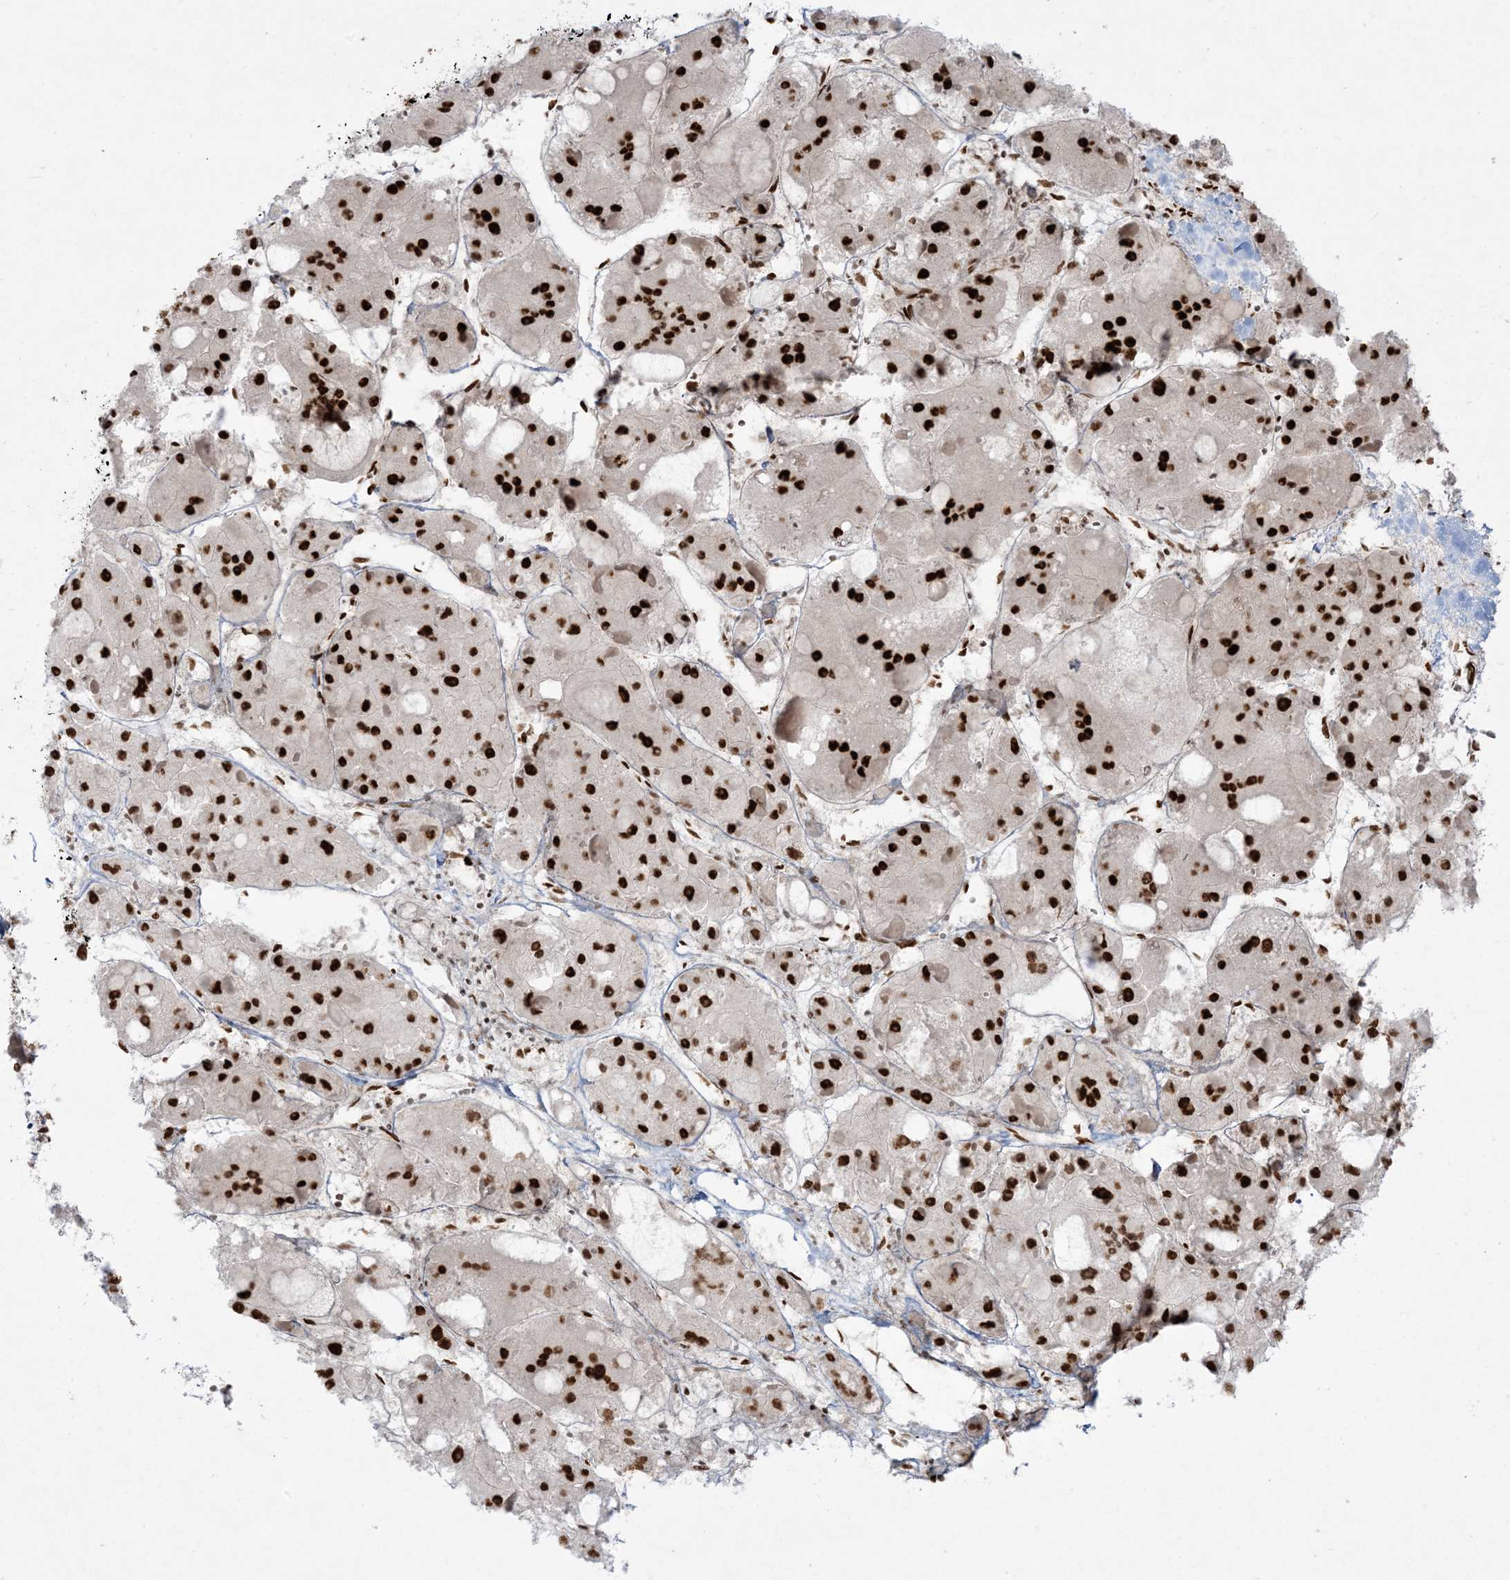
{"staining": {"intensity": "strong", "quantity": ">75%", "location": "nuclear"}, "tissue": "liver cancer", "cell_type": "Tumor cells", "image_type": "cancer", "snomed": [{"axis": "morphology", "description": "Carcinoma, Hepatocellular, NOS"}, {"axis": "topography", "description": "Liver"}], "caption": "Immunohistochemical staining of human liver cancer reveals high levels of strong nuclear positivity in approximately >75% of tumor cells. The staining was performed using DAB, with brown indicating positive protein expression. Nuclei are stained blue with hematoxylin.", "gene": "RBM10", "patient": {"sex": "female", "age": 73}}